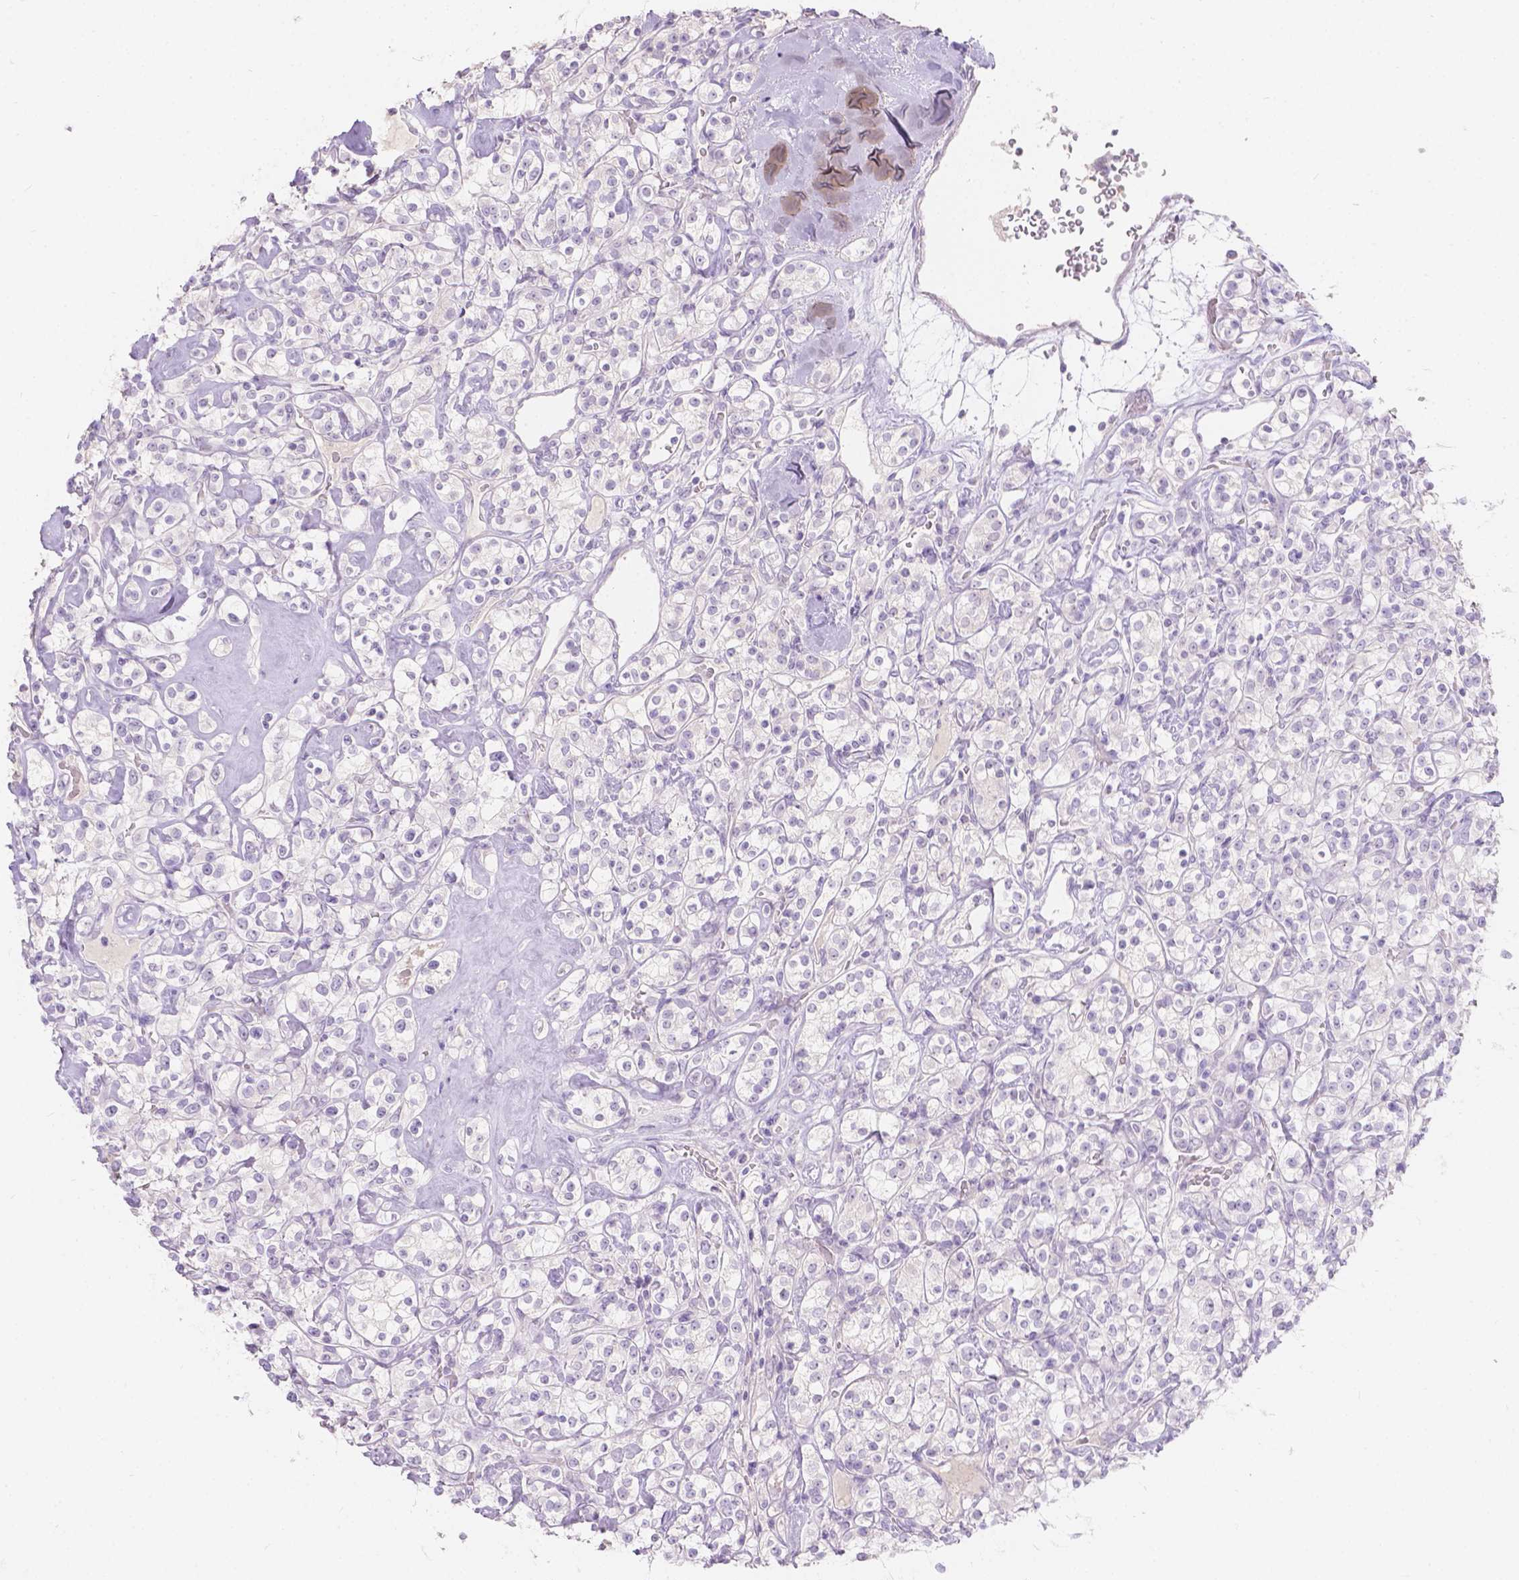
{"staining": {"intensity": "negative", "quantity": "none", "location": "none"}, "tissue": "renal cancer", "cell_type": "Tumor cells", "image_type": "cancer", "snomed": [{"axis": "morphology", "description": "Adenocarcinoma, NOS"}, {"axis": "topography", "description": "Kidney"}], "caption": "Renal cancer (adenocarcinoma) was stained to show a protein in brown. There is no significant staining in tumor cells.", "gene": "HTN3", "patient": {"sex": "male", "age": 77}}